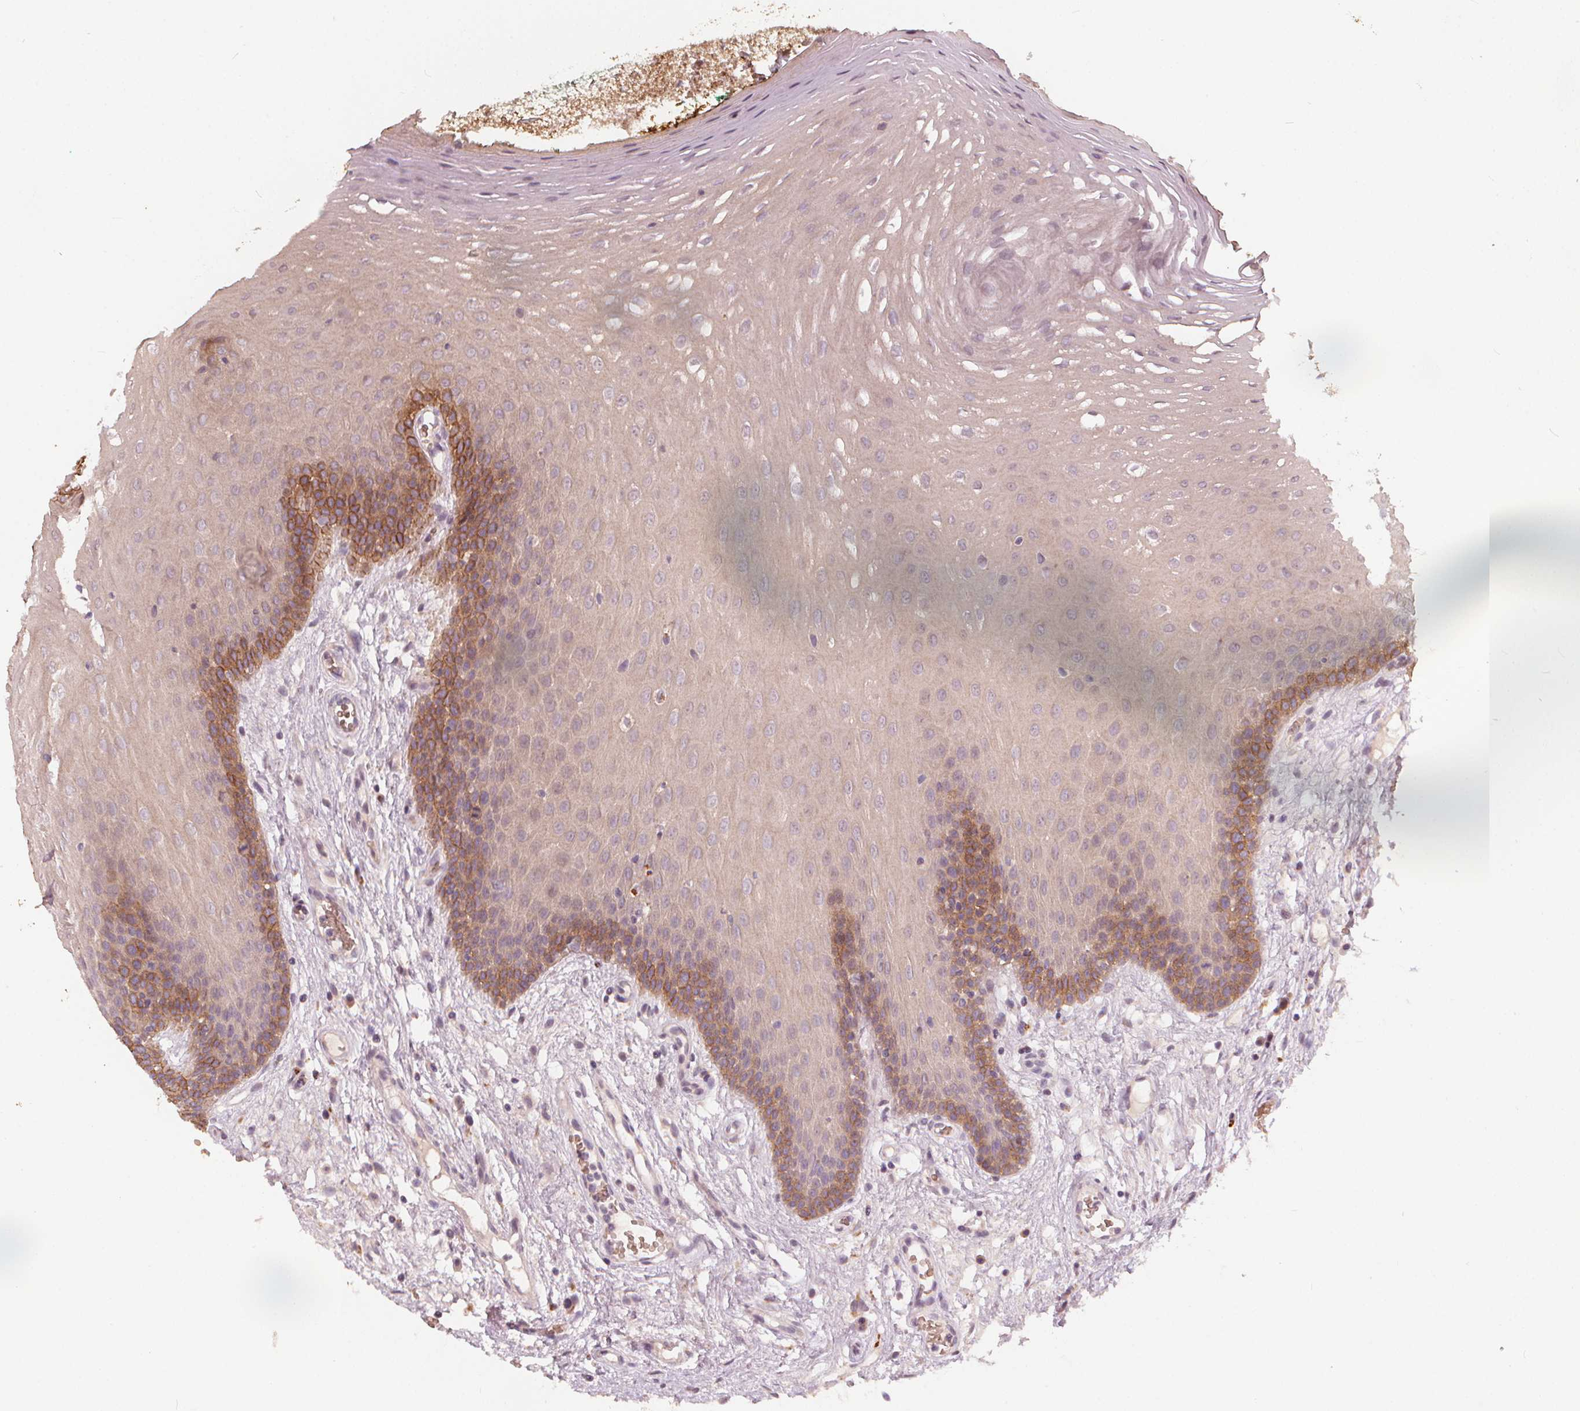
{"staining": {"intensity": "moderate", "quantity": "<25%", "location": "cytoplasmic/membranous"}, "tissue": "oral mucosa", "cell_type": "Squamous epithelial cells", "image_type": "normal", "snomed": [{"axis": "morphology", "description": "Normal tissue, NOS"}, {"axis": "morphology", "description": "Squamous cell carcinoma, NOS"}, {"axis": "topography", "description": "Oral tissue"}, {"axis": "topography", "description": "Head-Neck"}], "caption": "Unremarkable oral mucosa was stained to show a protein in brown. There is low levels of moderate cytoplasmic/membranous expression in approximately <25% of squamous epithelial cells.", "gene": "IPO13", "patient": {"sex": "male", "age": 78}}